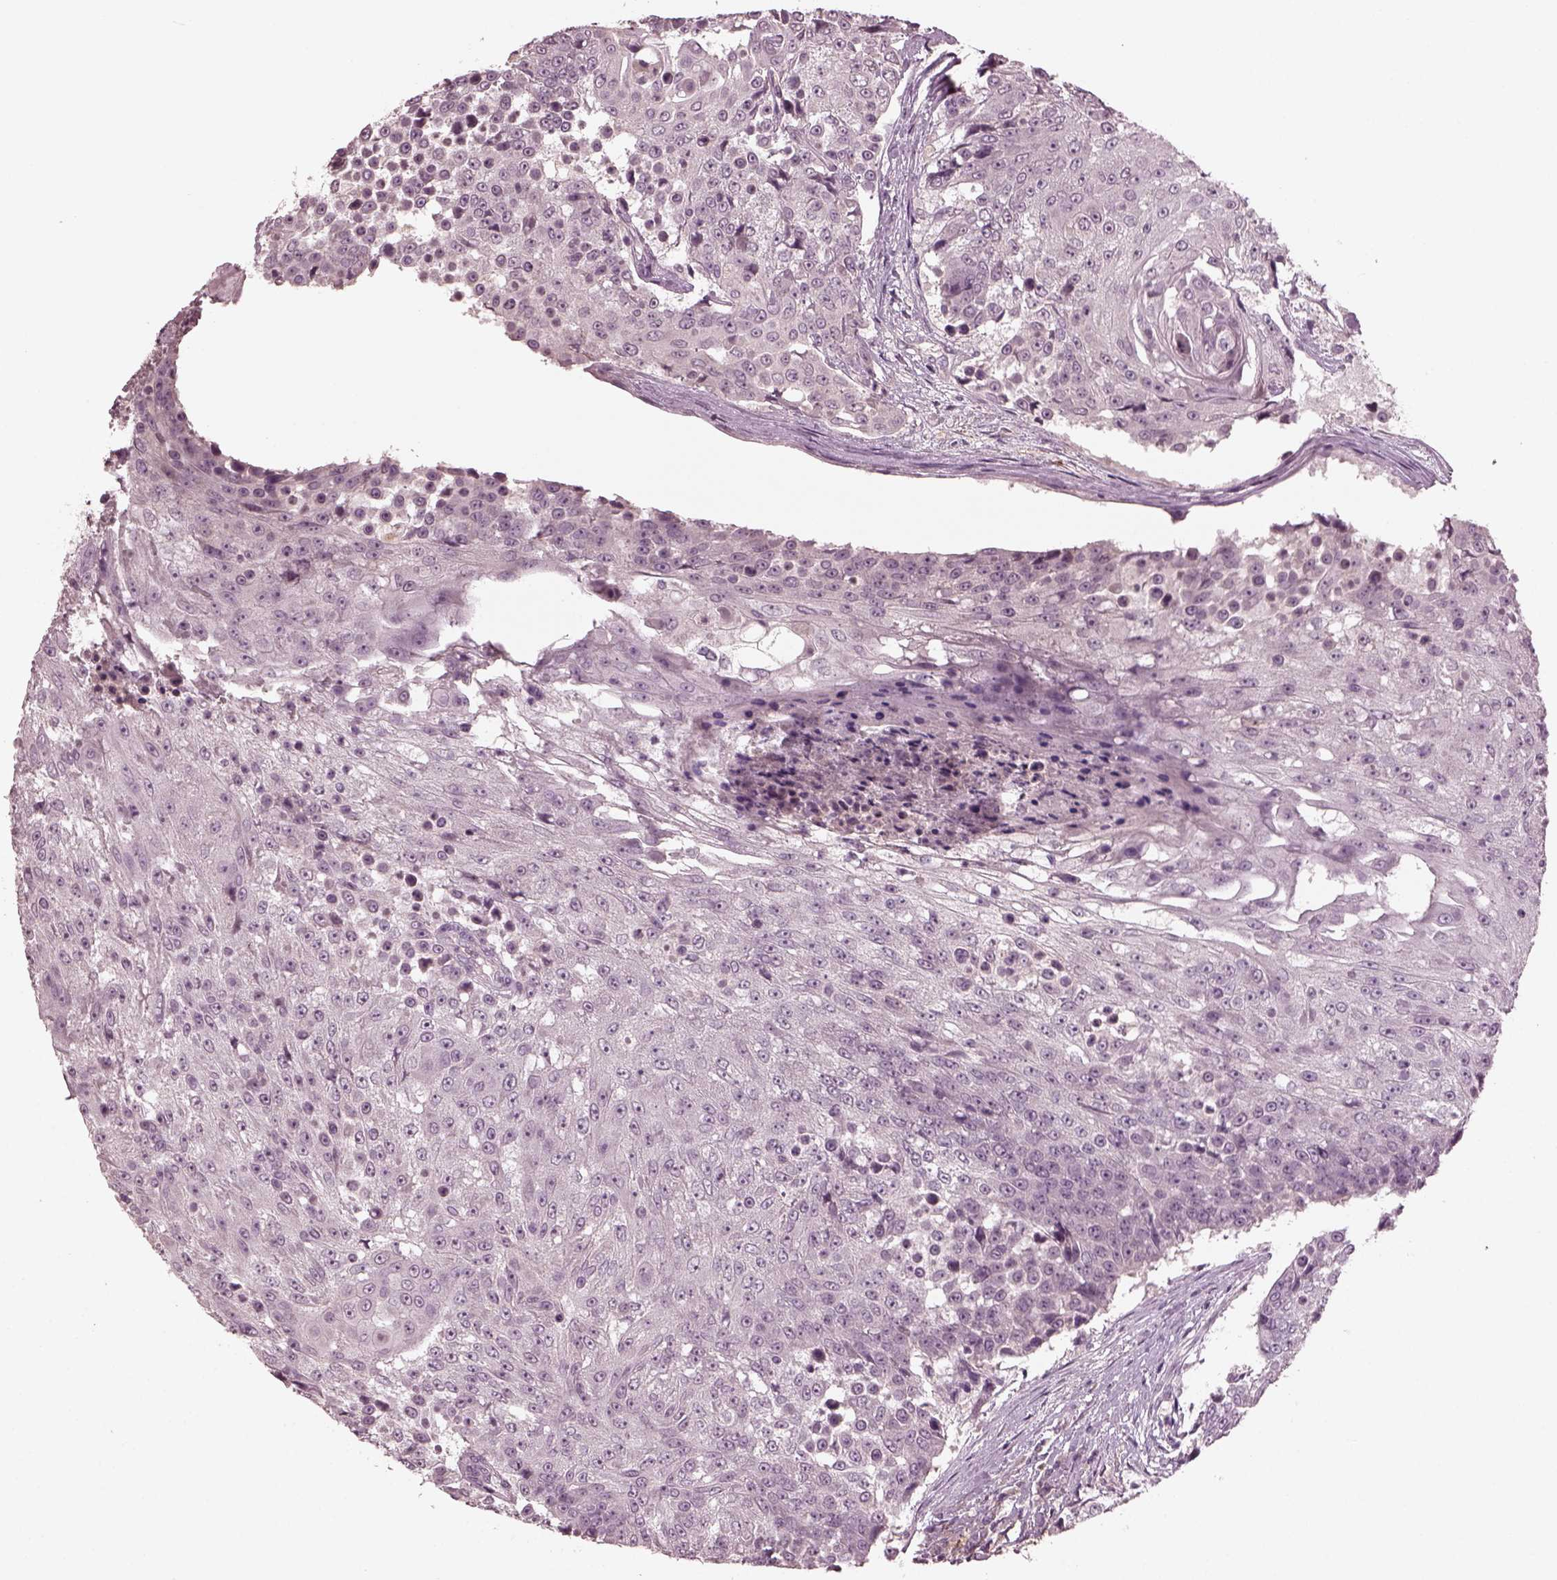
{"staining": {"intensity": "negative", "quantity": "none", "location": "none"}, "tissue": "urothelial cancer", "cell_type": "Tumor cells", "image_type": "cancer", "snomed": [{"axis": "morphology", "description": "Urothelial carcinoma, High grade"}, {"axis": "topography", "description": "Urinary bladder"}], "caption": "IHC of high-grade urothelial carcinoma reveals no positivity in tumor cells. (Brightfield microscopy of DAB (3,3'-diaminobenzidine) immunohistochemistry (IHC) at high magnification).", "gene": "PORCN", "patient": {"sex": "female", "age": 63}}